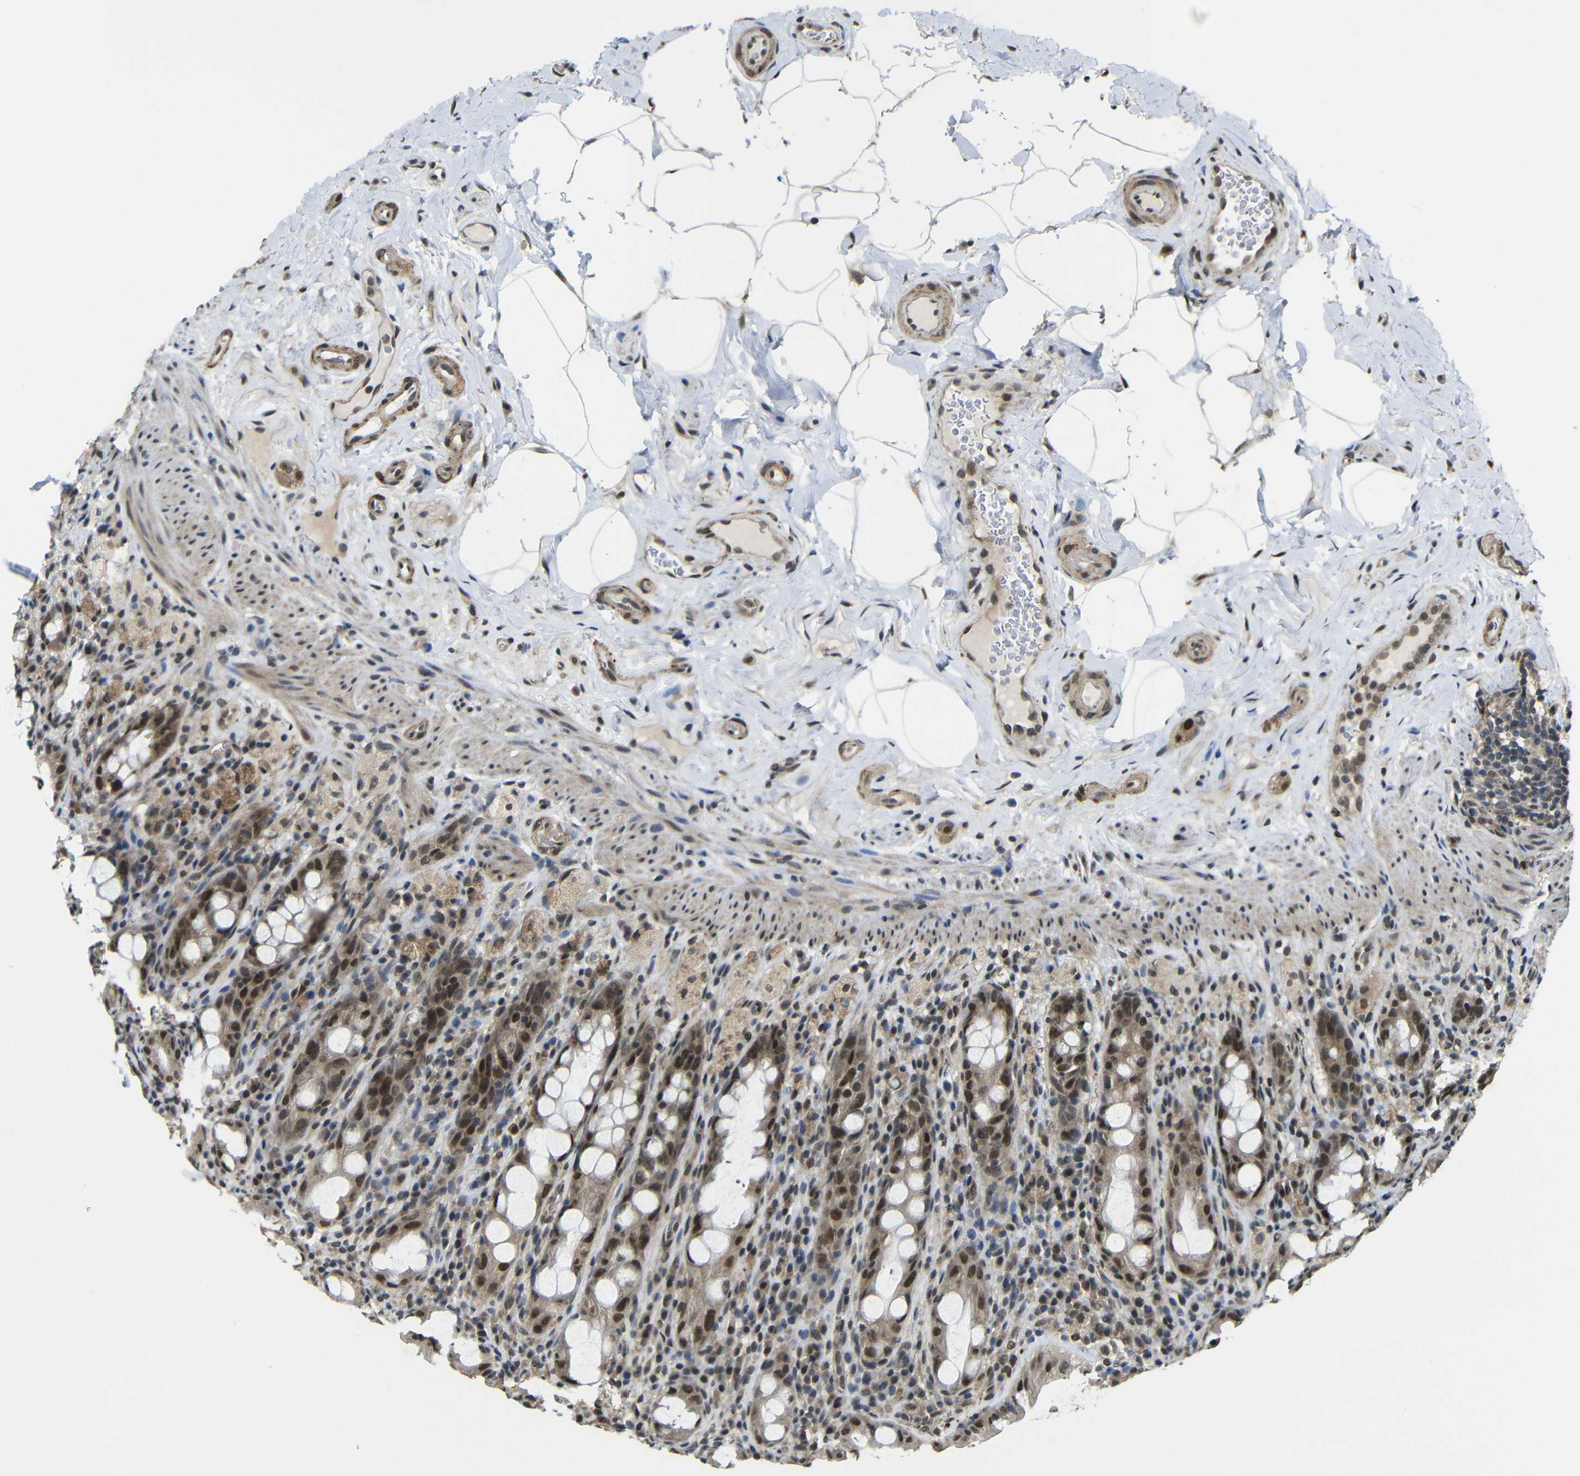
{"staining": {"intensity": "moderate", "quantity": ">75%", "location": "cytoplasmic/membranous,nuclear"}, "tissue": "rectum", "cell_type": "Glandular cells", "image_type": "normal", "snomed": [{"axis": "morphology", "description": "Normal tissue, NOS"}, {"axis": "topography", "description": "Rectum"}], "caption": "Protein staining of normal rectum displays moderate cytoplasmic/membranous,nuclear staining in about >75% of glandular cells. (DAB (3,3'-diaminobenzidine) IHC, brown staining for protein, blue staining for nuclei).", "gene": "FAM172A", "patient": {"sex": "male", "age": 44}}